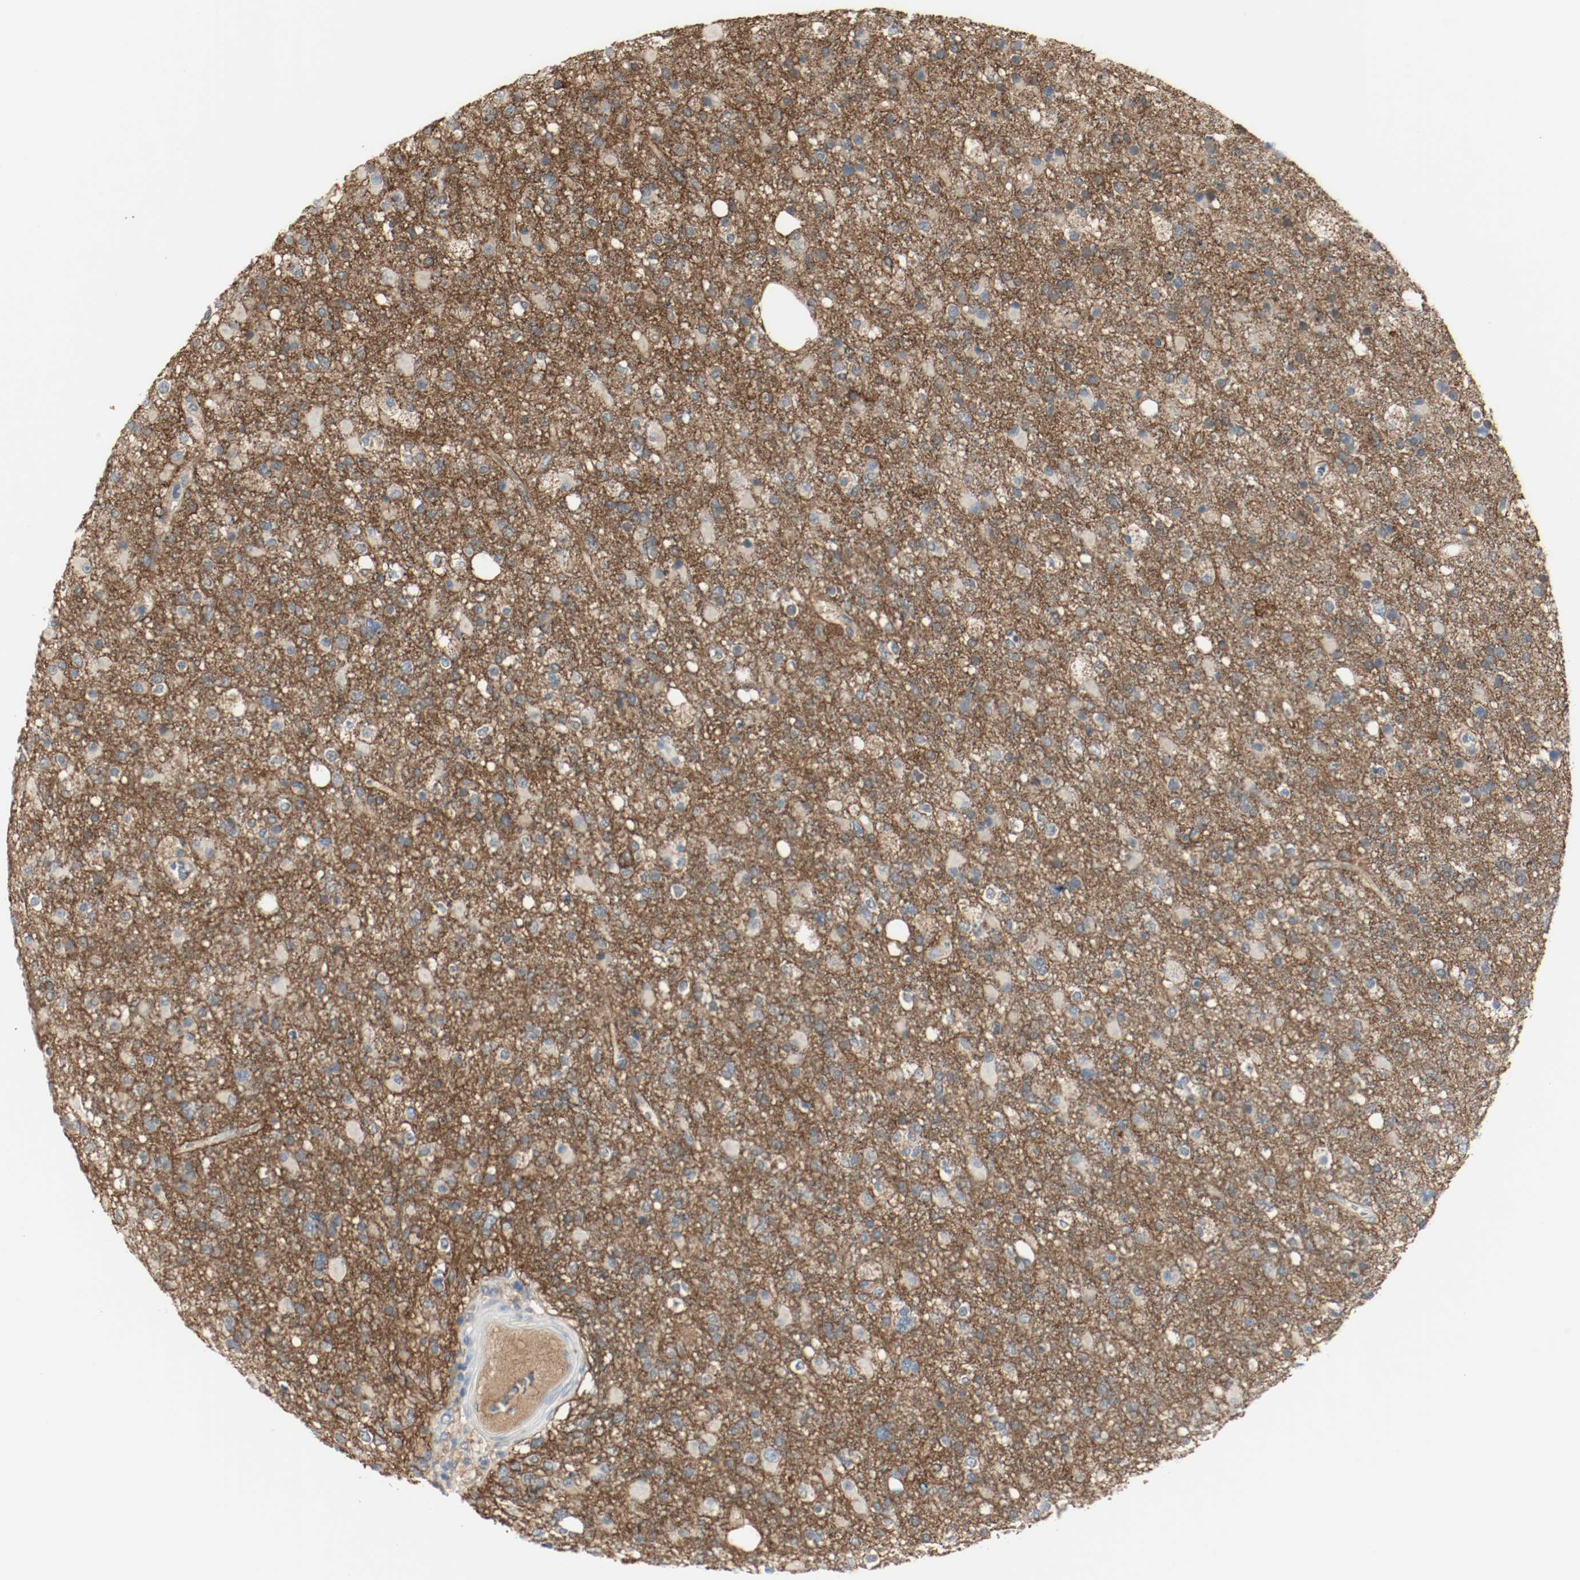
{"staining": {"intensity": "moderate", "quantity": ">75%", "location": "cytoplasmic/membranous"}, "tissue": "glioma", "cell_type": "Tumor cells", "image_type": "cancer", "snomed": [{"axis": "morphology", "description": "Glioma, malignant, High grade"}, {"axis": "topography", "description": "Brain"}], "caption": "Immunohistochemistry (IHC) (DAB) staining of human high-grade glioma (malignant) shows moderate cytoplasmic/membranous protein expression in about >75% of tumor cells.", "gene": "MELTF", "patient": {"sex": "male", "age": 33}}